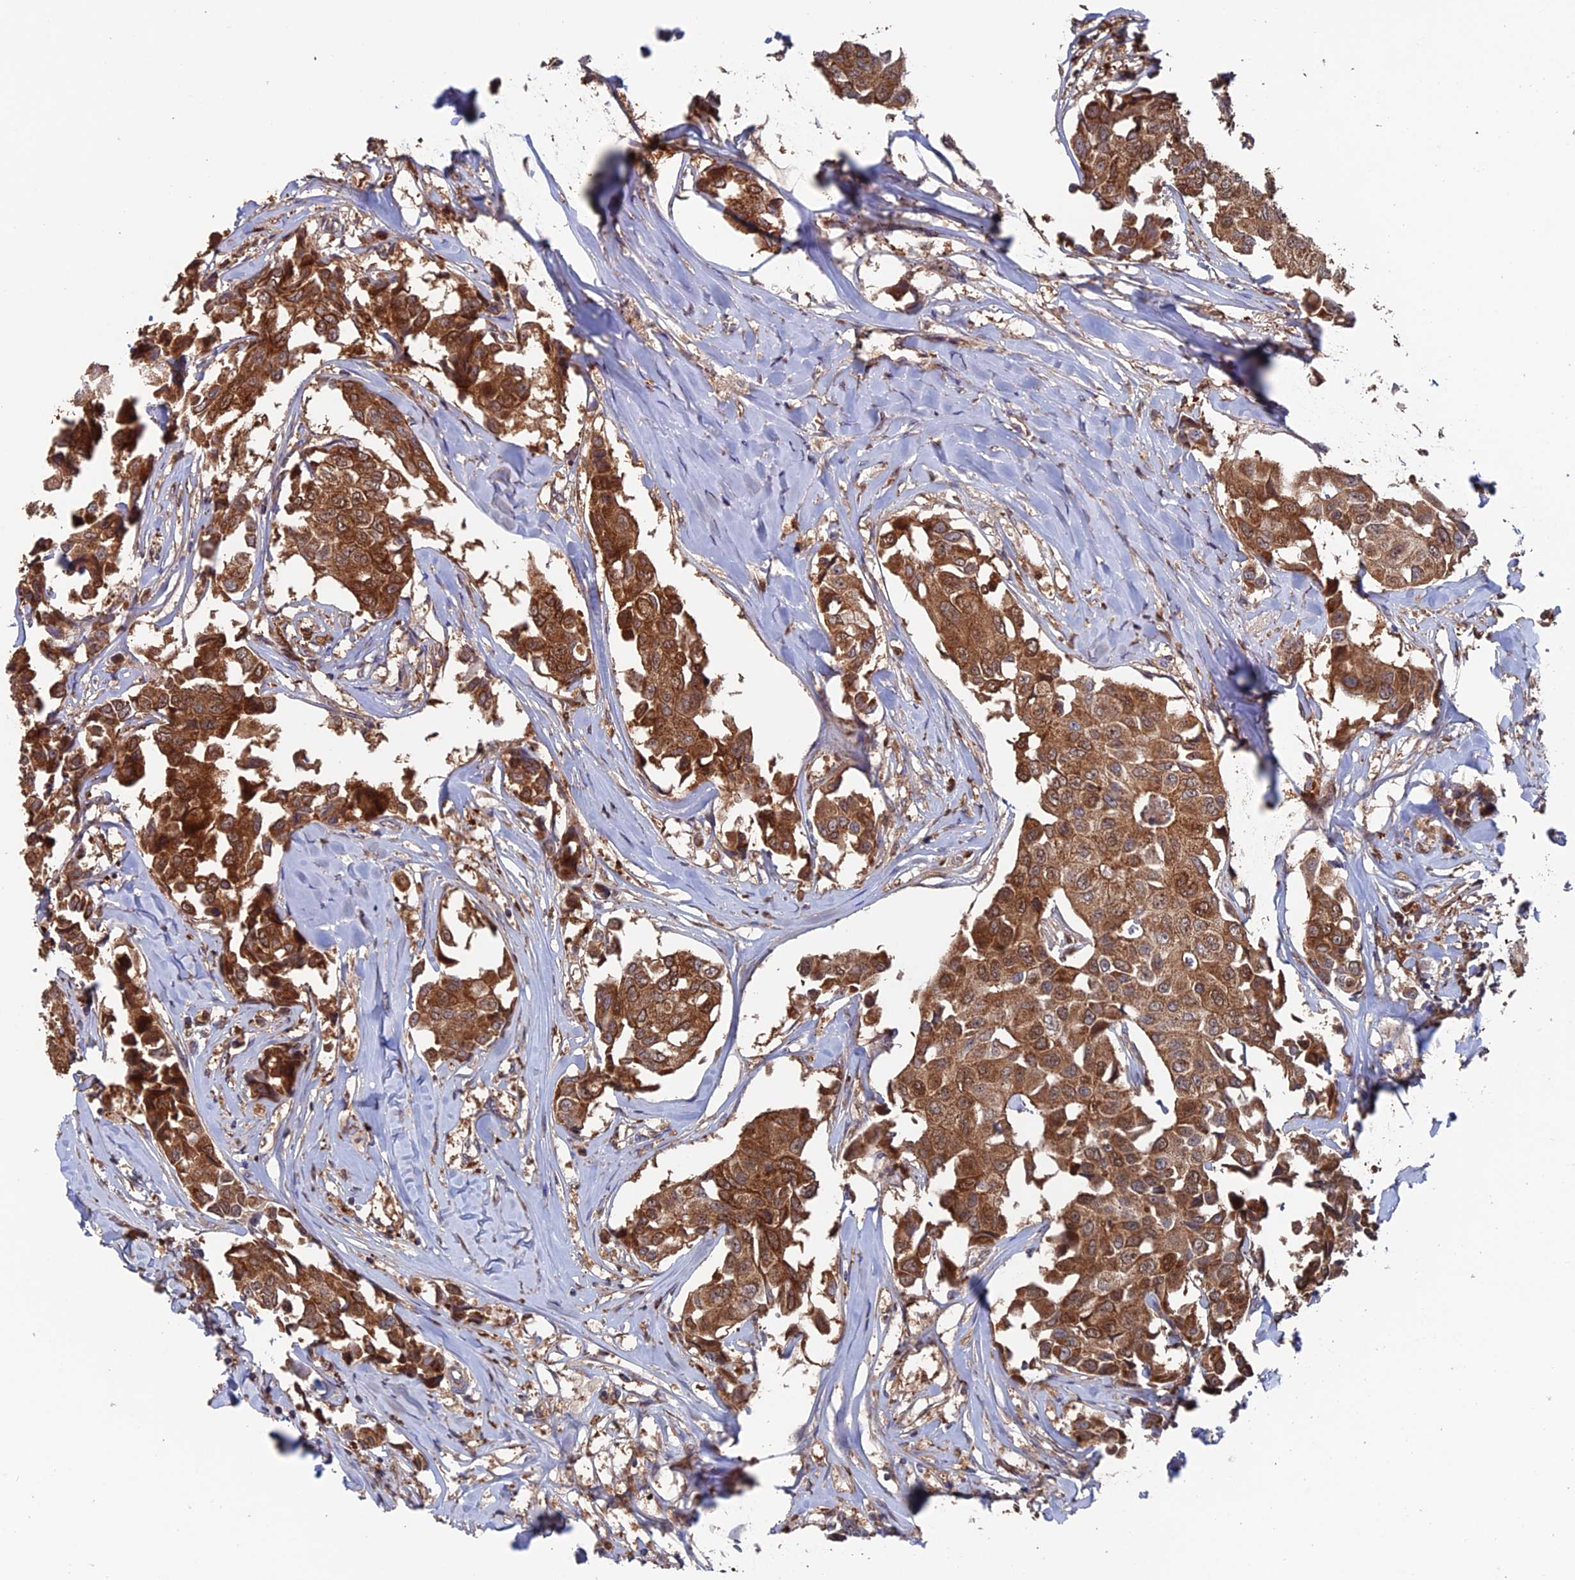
{"staining": {"intensity": "strong", "quantity": ">75%", "location": "cytoplasmic/membranous"}, "tissue": "breast cancer", "cell_type": "Tumor cells", "image_type": "cancer", "snomed": [{"axis": "morphology", "description": "Duct carcinoma"}, {"axis": "topography", "description": "Breast"}], "caption": "Human breast cancer stained with a protein marker displays strong staining in tumor cells.", "gene": "DTYMK", "patient": {"sex": "female", "age": 80}}